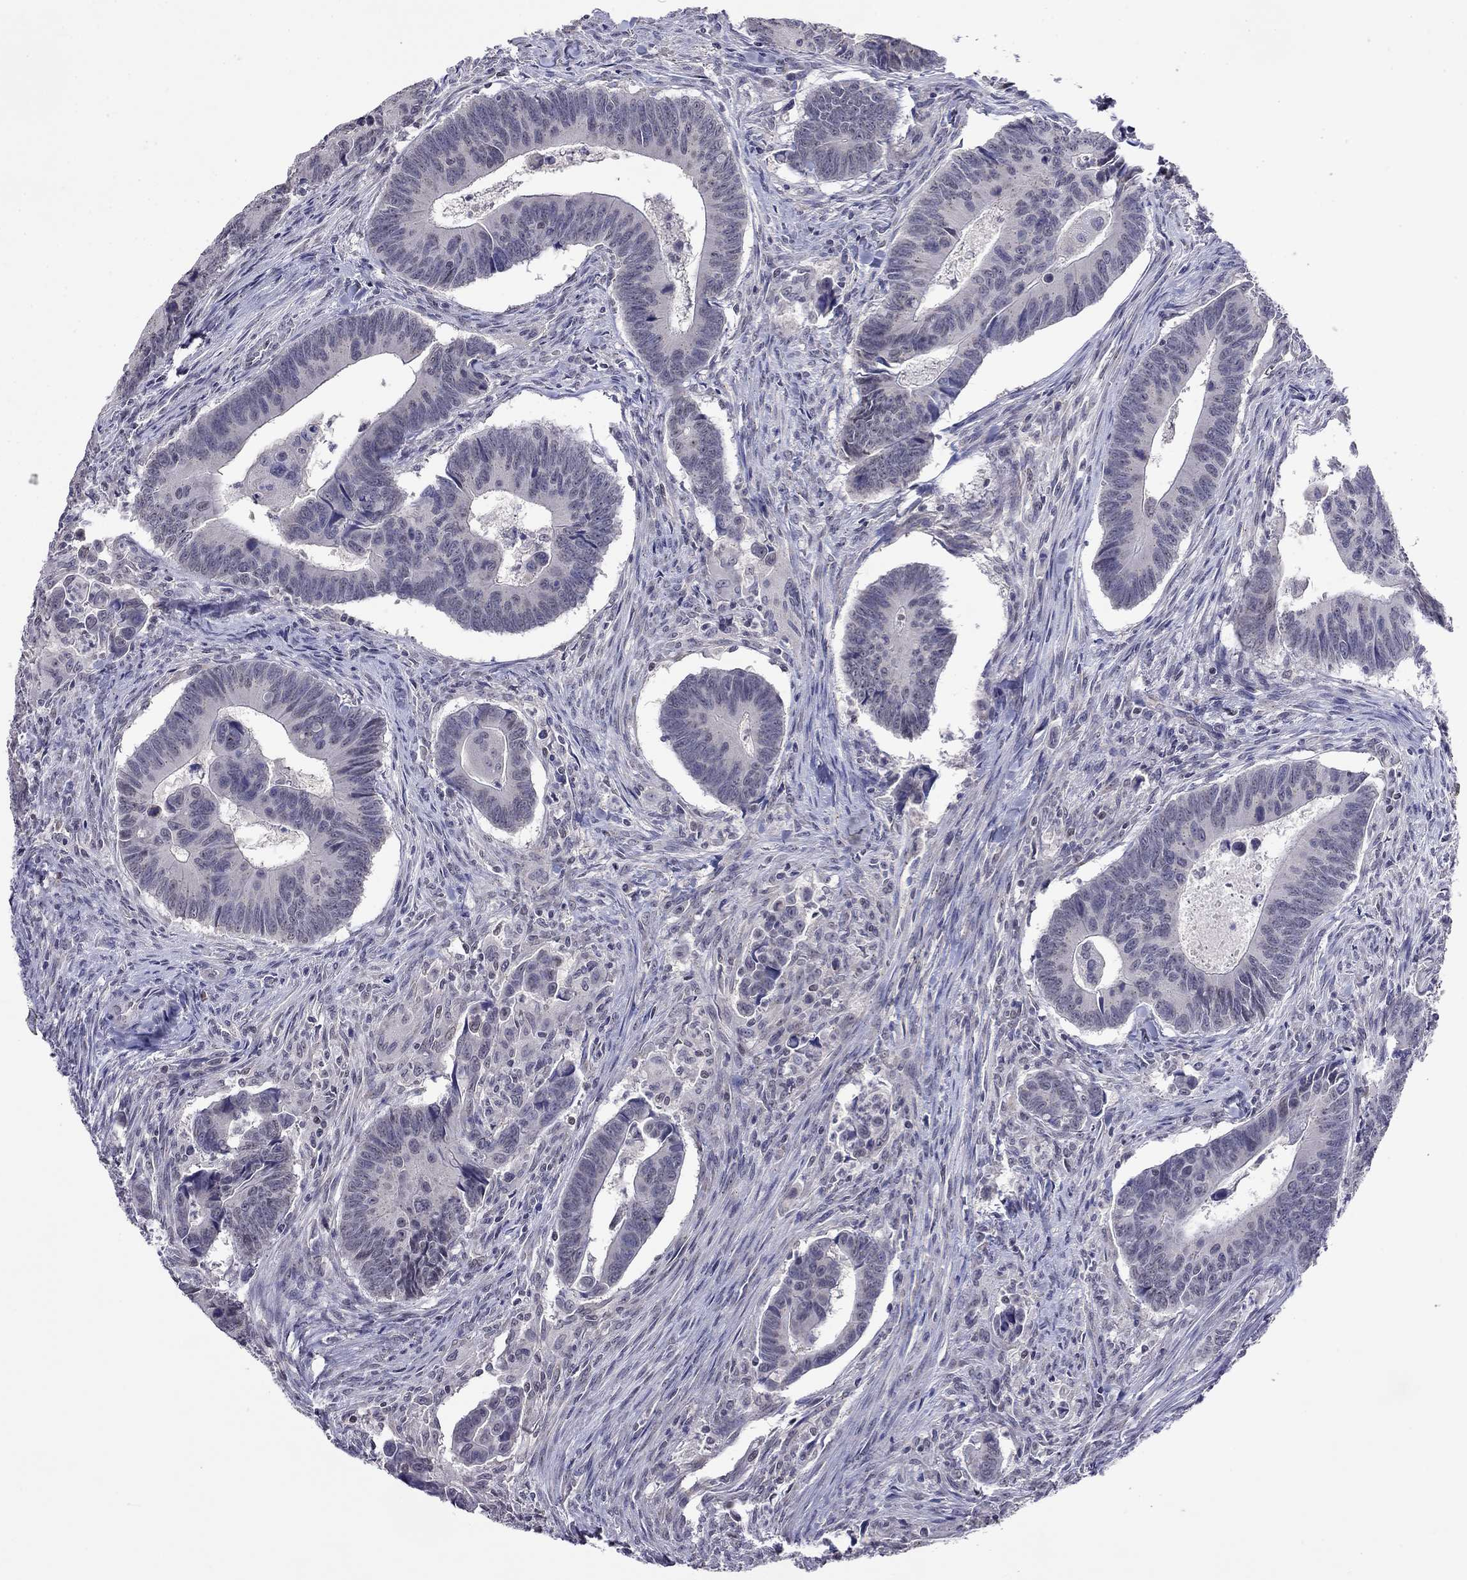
{"staining": {"intensity": "negative", "quantity": "none", "location": "none"}, "tissue": "colorectal cancer", "cell_type": "Tumor cells", "image_type": "cancer", "snomed": [{"axis": "morphology", "description": "Adenocarcinoma, NOS"}, {"axis": "topography", "description": "Rectum"}], "caption": "IHC photomicrograph of colorectal adenocarcinoma stained for a protein (brown), which displays no positivity in tumor cells. (Brightfield microscopy of DAB immunohistochemistry (IHC) at high magnification).", "gene": "WNK3", "patient": {"sex": "male", "age": 67}}